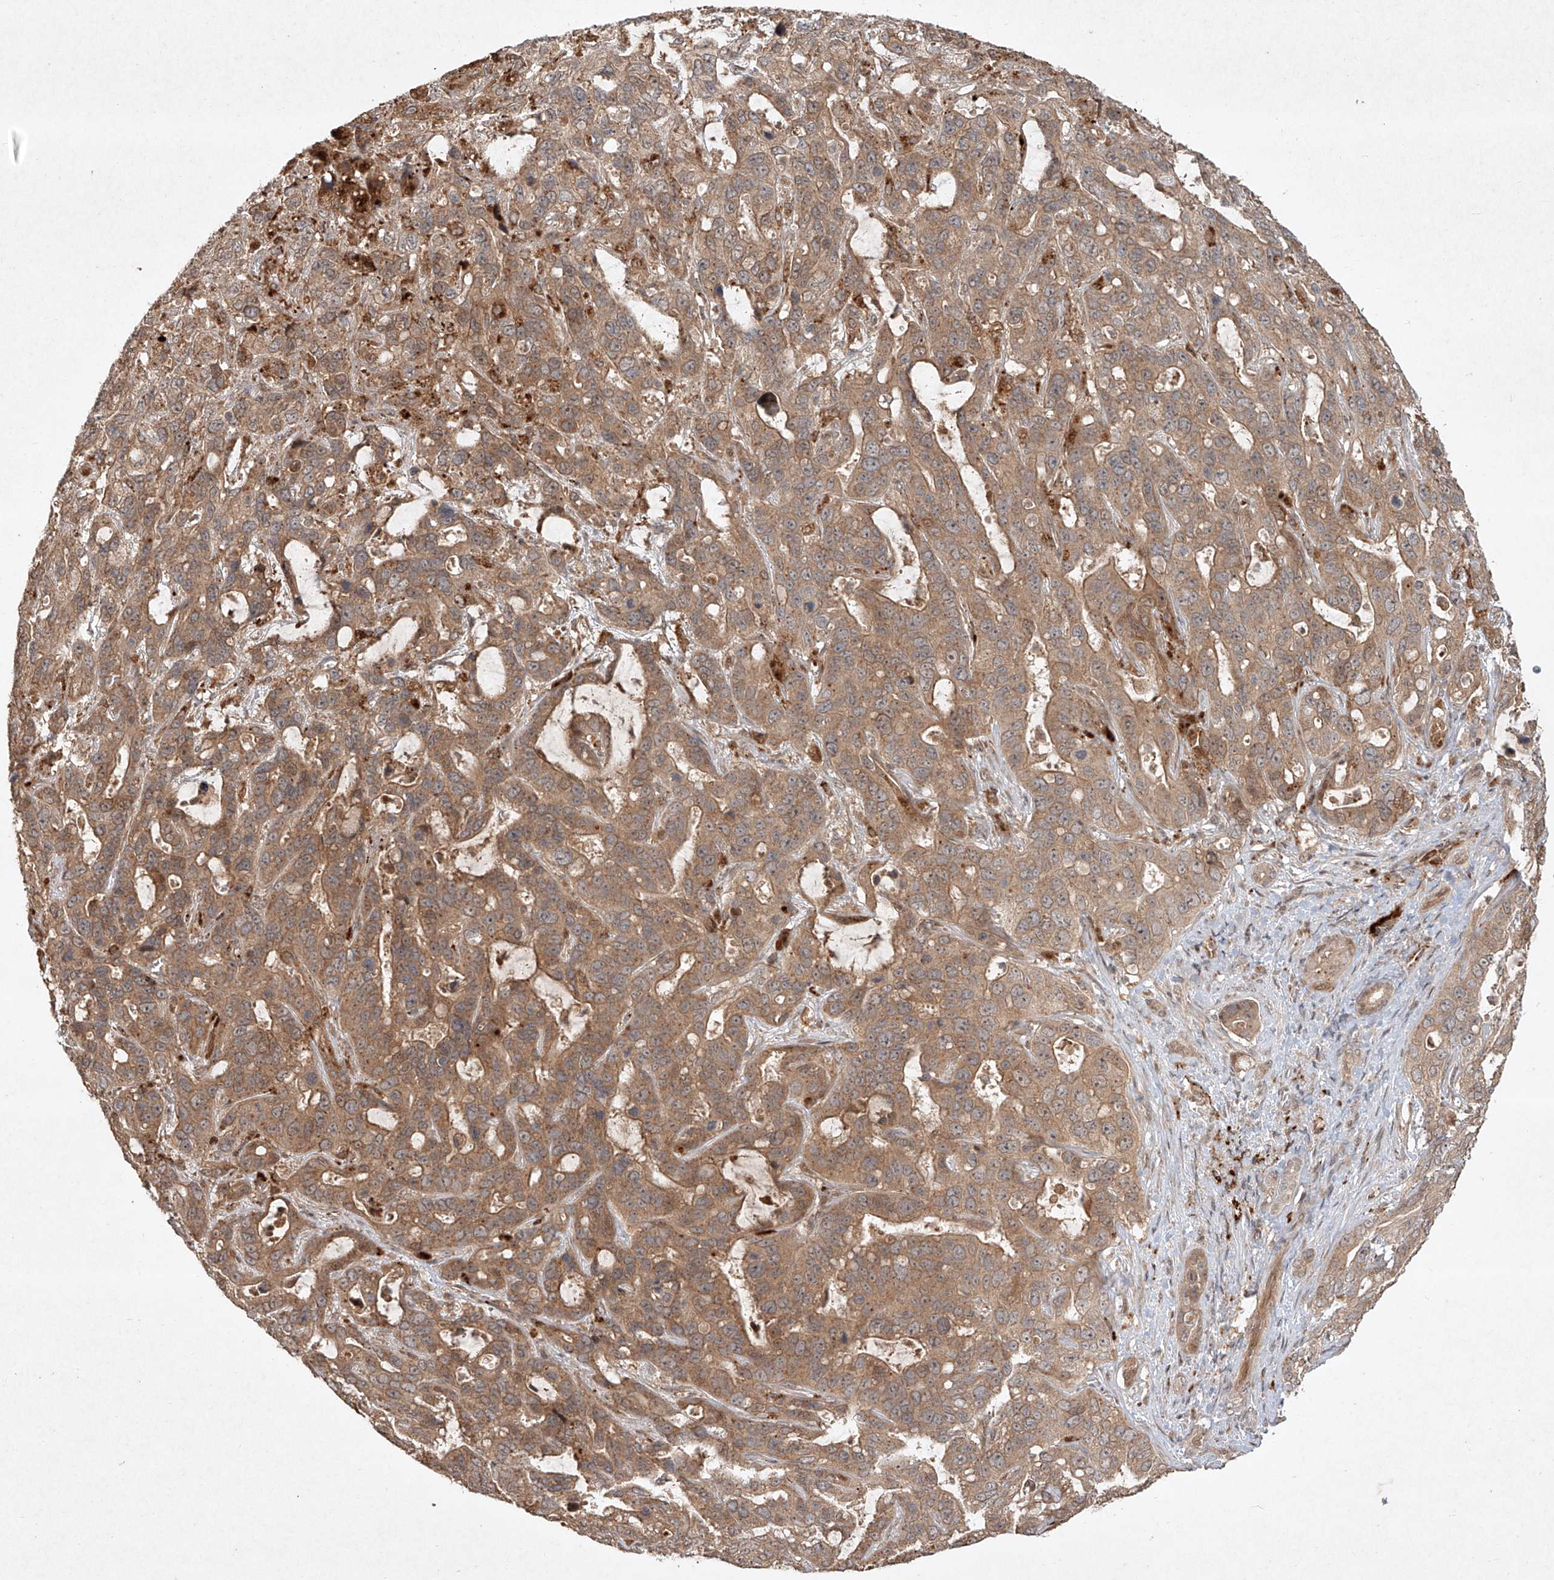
{"staining": {"intensity": "moderate", "quantity": ">75%", "location": "cytoplasmic/membranous"}, "tissue": "liver cancer", "cell_type": "Tumor cells", "image_type": "cancer", "snomed": [{"axis": "morphology", "description": "Cholangiocarcinoma"}, {"axis": "topography", "description": "Liver"}], "caption": "Moderate cytoplasmic/membranous staining is seen in approximately >75% of tumor cells in liver cancer. The protein of interest is stained brown, and the nuclei are stained in blue (DAB IHC with brightfield microscopy, high magnification).", "gene": "CYYR1", "patient": {"sex": "female", "age": 65}}